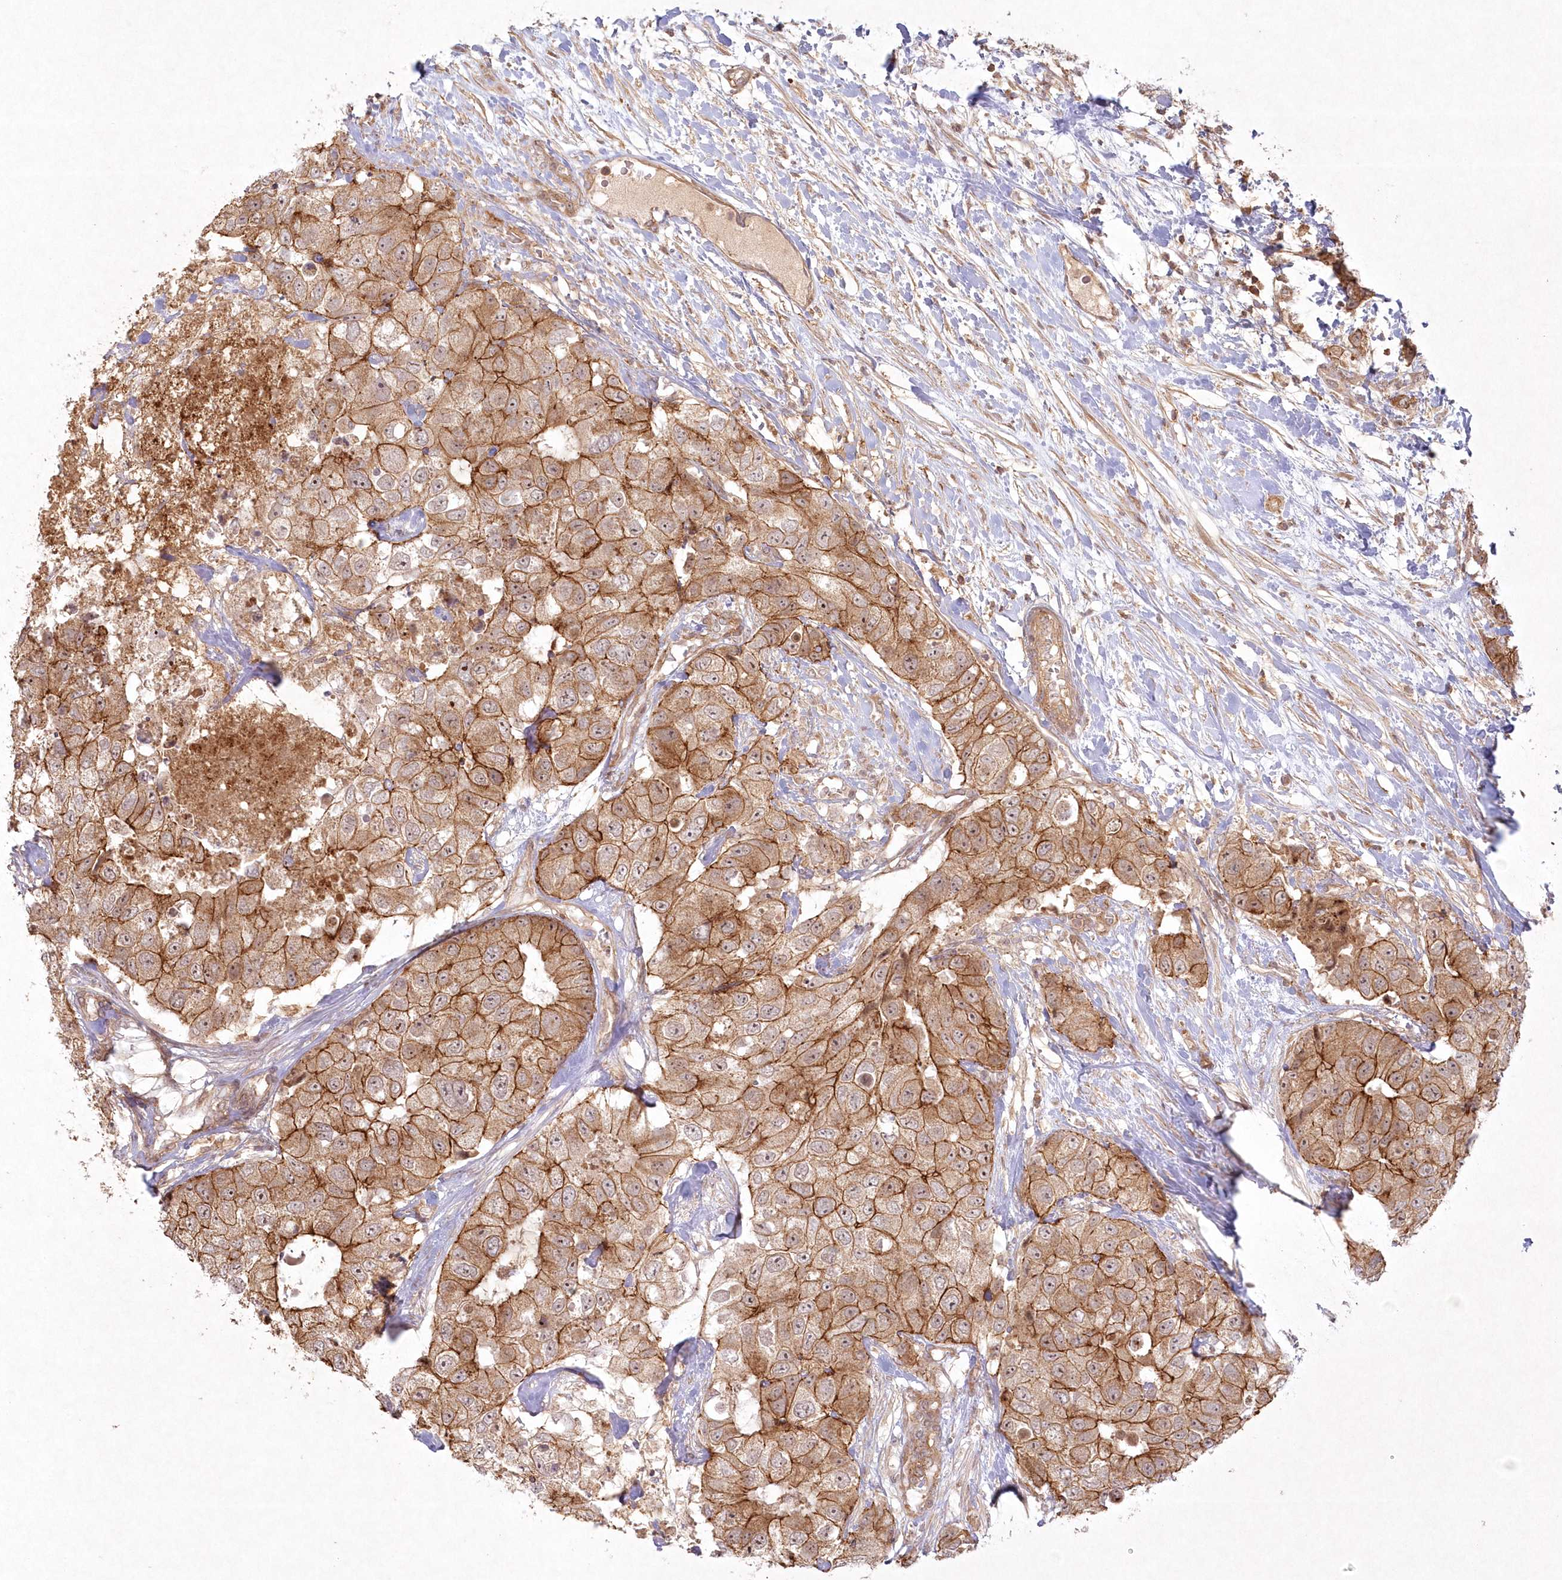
{"staining": {"intensity": "strong", "quantity": ">75%", "location": "cytoplasmic/membranous"}, "tissue": "breast cancer", "cell_type": "Tumor cells", "image_type": "cancer", "snomed": [{"axis": "morphology", "description": "Duct carcinoma"}, {"axis": "topography", "description": "Breast"}], "caption": "Immunohistochemical staining of human infiltrating ductal carcinoma (breast) demonstrates strong cytoplasmic/membranous protein expression in approximately >75% of tumor cells.", "gene": "TOGARAM2", "patient": {"sex": "female", "age": 62}}